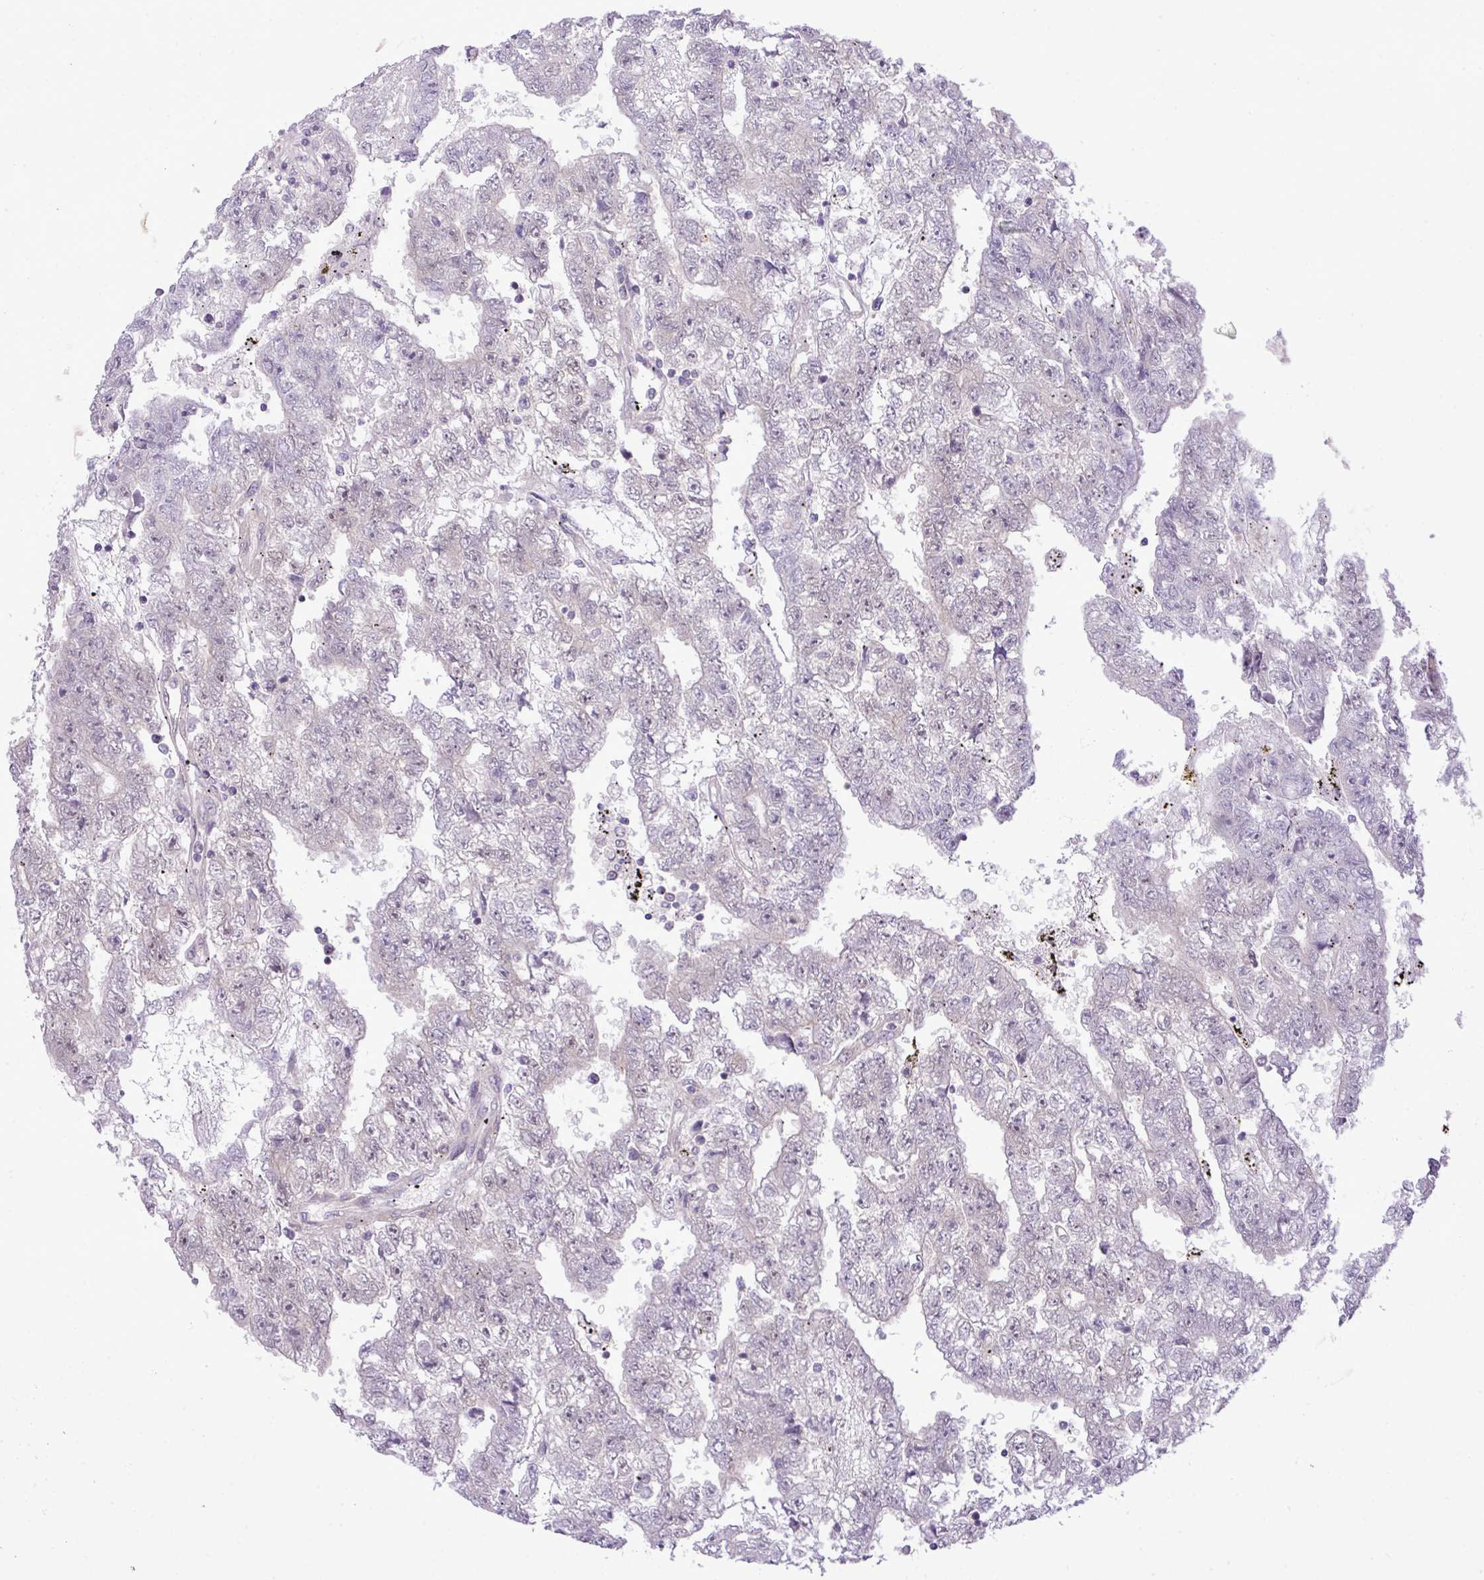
{"staining": {"intensity": "negative", "quantity": "none", "location": "none"}, "tissue": "testis cancer", "cell_type": "Tumor cells", "image_type": "cancer", "snomed": [{"axis": "morphology", "description": "Carcinoma, Embryonal, NOS"}, {"axis": "topography", "description": "Testis"}], "caption": "The histopathology image shows no significant staining in tumor cells of testis cancer (embryonal carcinoma). Nuclei are stained in blue.", "gene": "FAM222B", "patient": {"sex": "male", "age": 25}}